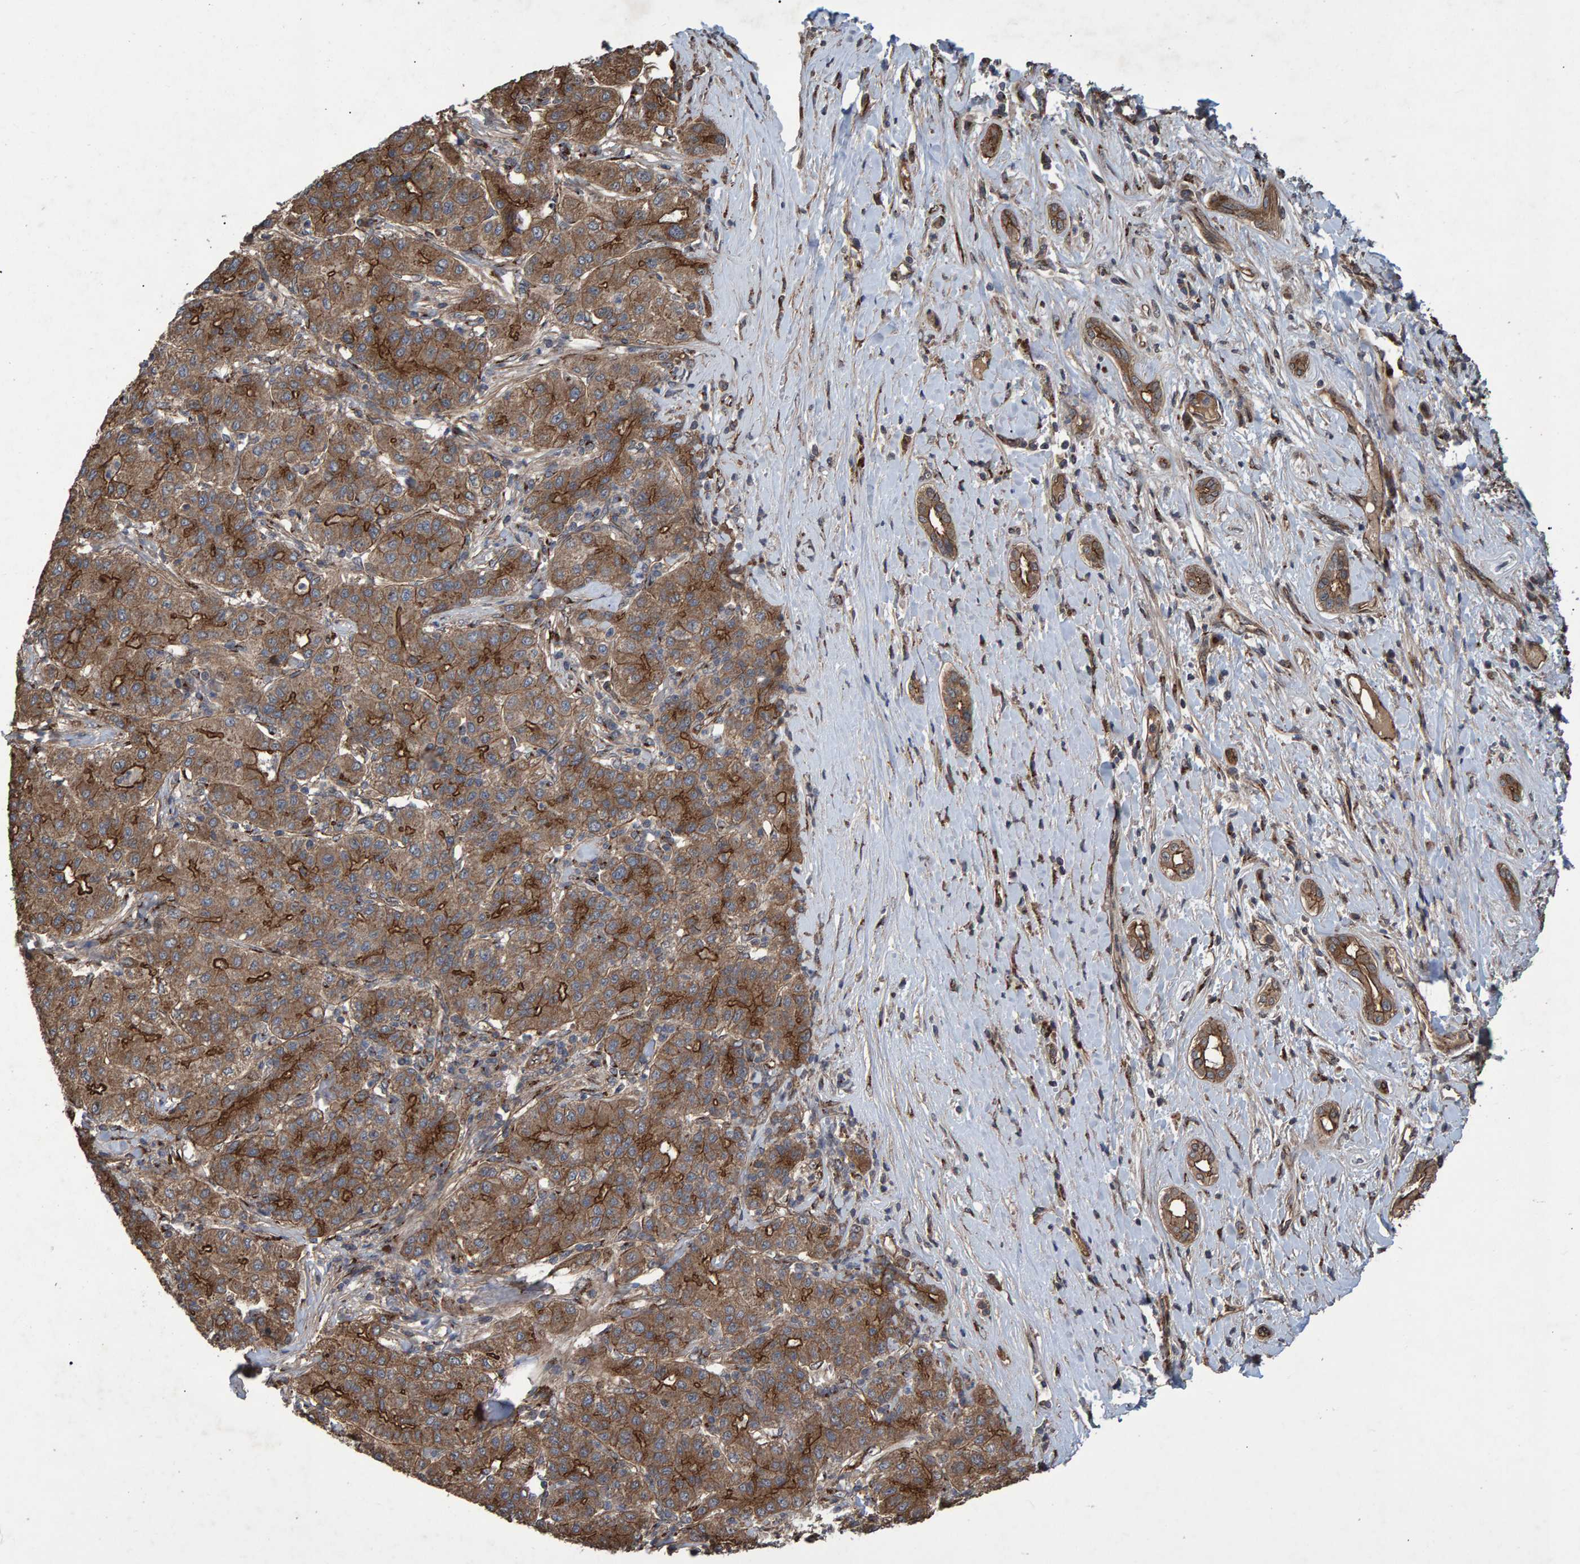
{"staining": {"intensity": "strong", "quantity": ">75%", "location": "cytoplasmic/membranous"}, "tissue": "liver cancer", "cell_type": "Tumor cells", "image_type": "cancer", "snomed": [{"axis": "morphology", "description": "Carcinoma, Hepatocellular, NOS"}, {"axis": "topography", "description": "Liver"}], "caption": "Protein positivity by immunohistochemistry displays strong cytoplasmic/membranous staining in about >75% of tumor cells in hepatocellular carcinoma (liver).", "gene": "TRIM68", "patient": {"sex": "male", "age": 65}}